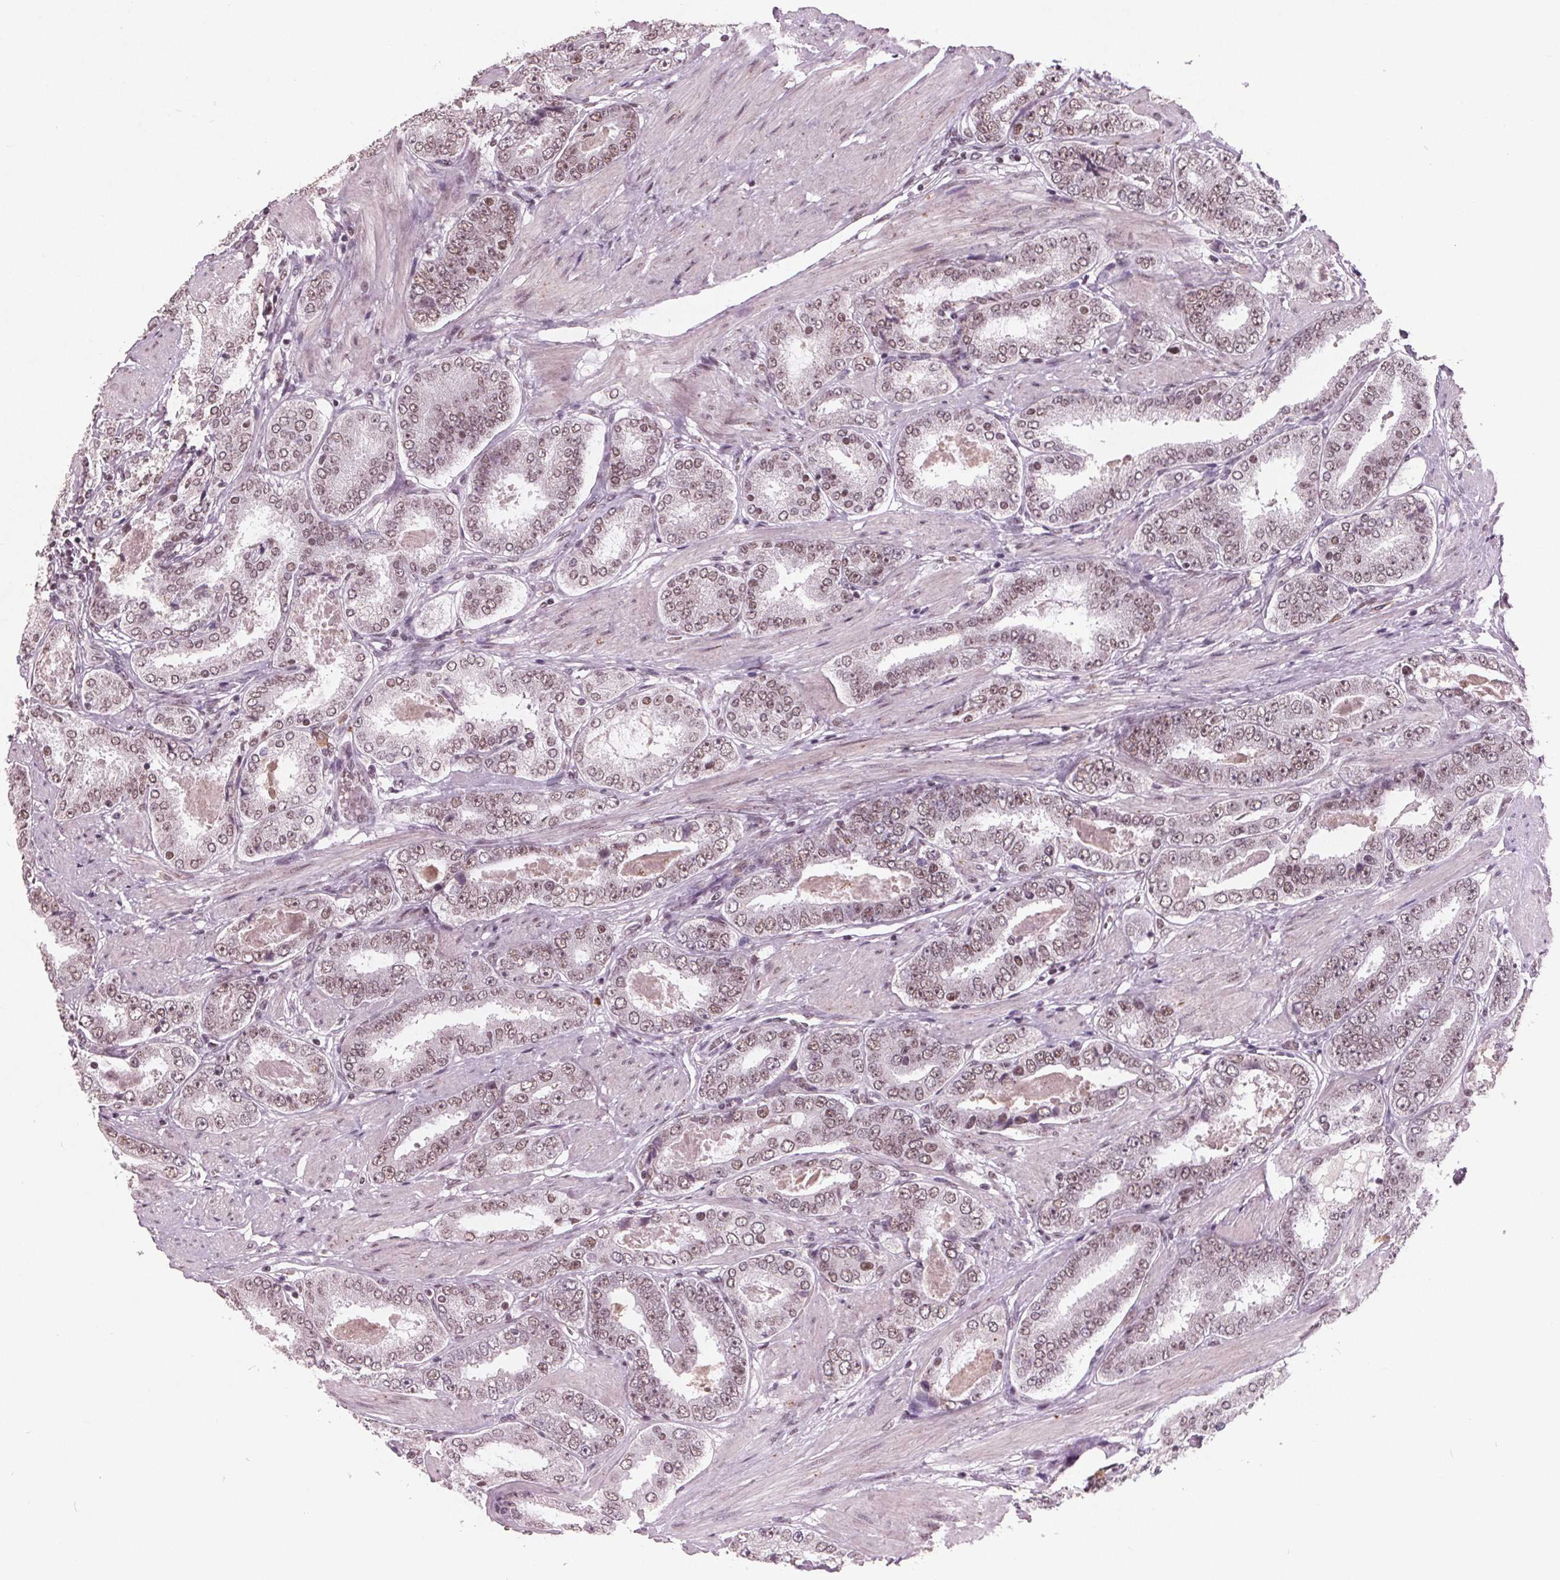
{"staining": {"intensity": "weak", "quantity": ">75%", "location": "nuclear"}, "tissue": "prostate cancer", "cell_type": "Tumor cells", "image_type": "cancer", "snomed": [{"axis": "morphology", "description": "Adenocarcinoma, High grade"}, {"axis": "topography", "description": "Prostate"}], "caption": "Human high-grade adenocarcinoma (prostate) stained with a brown dye shows weak nuclear positive positivity in about >75% of tumor cells.", "gene": "RPS6KA2", "patient": {"sex": "male", "age": 63}}